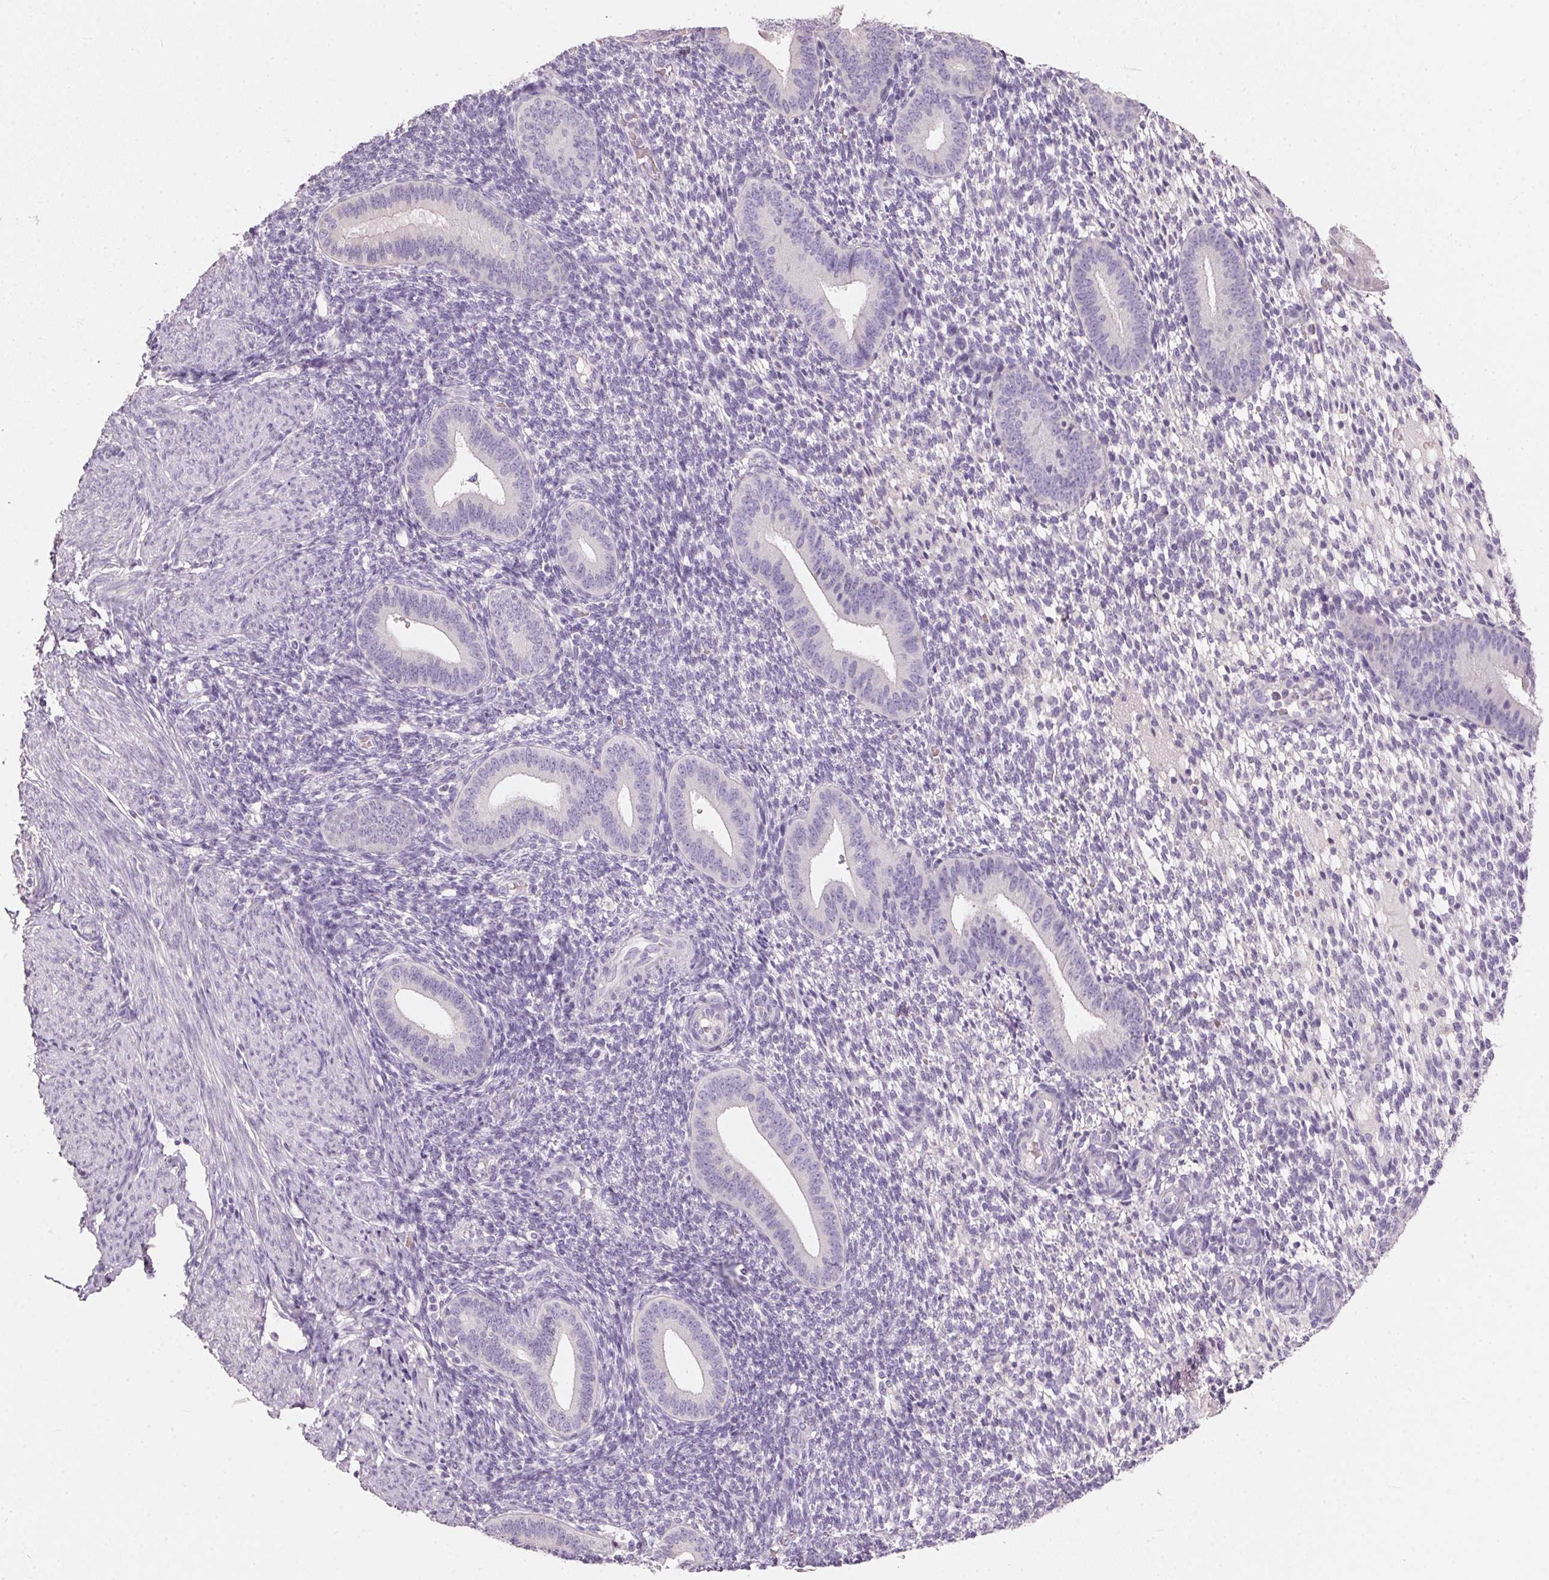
{"staining": {"intensity": "negative", "quantity": "none", "location": "none"}, "tissue": "endometrium", "cell_type": "Cells in endometrial stroma", "image_type": "normal", "snomed": [{"axis": "morphology", "description": "Normal tissue, NOS"}, {"axis": "topography", "description": "Endometrium"}], "caption": "Immunohistochemistry (IHC) of normal human endometrium demonstrates no staining in cells in endometrial stroma.", "gene": "HSD17B1", "patient": {"sex": "female", "age": 40}}